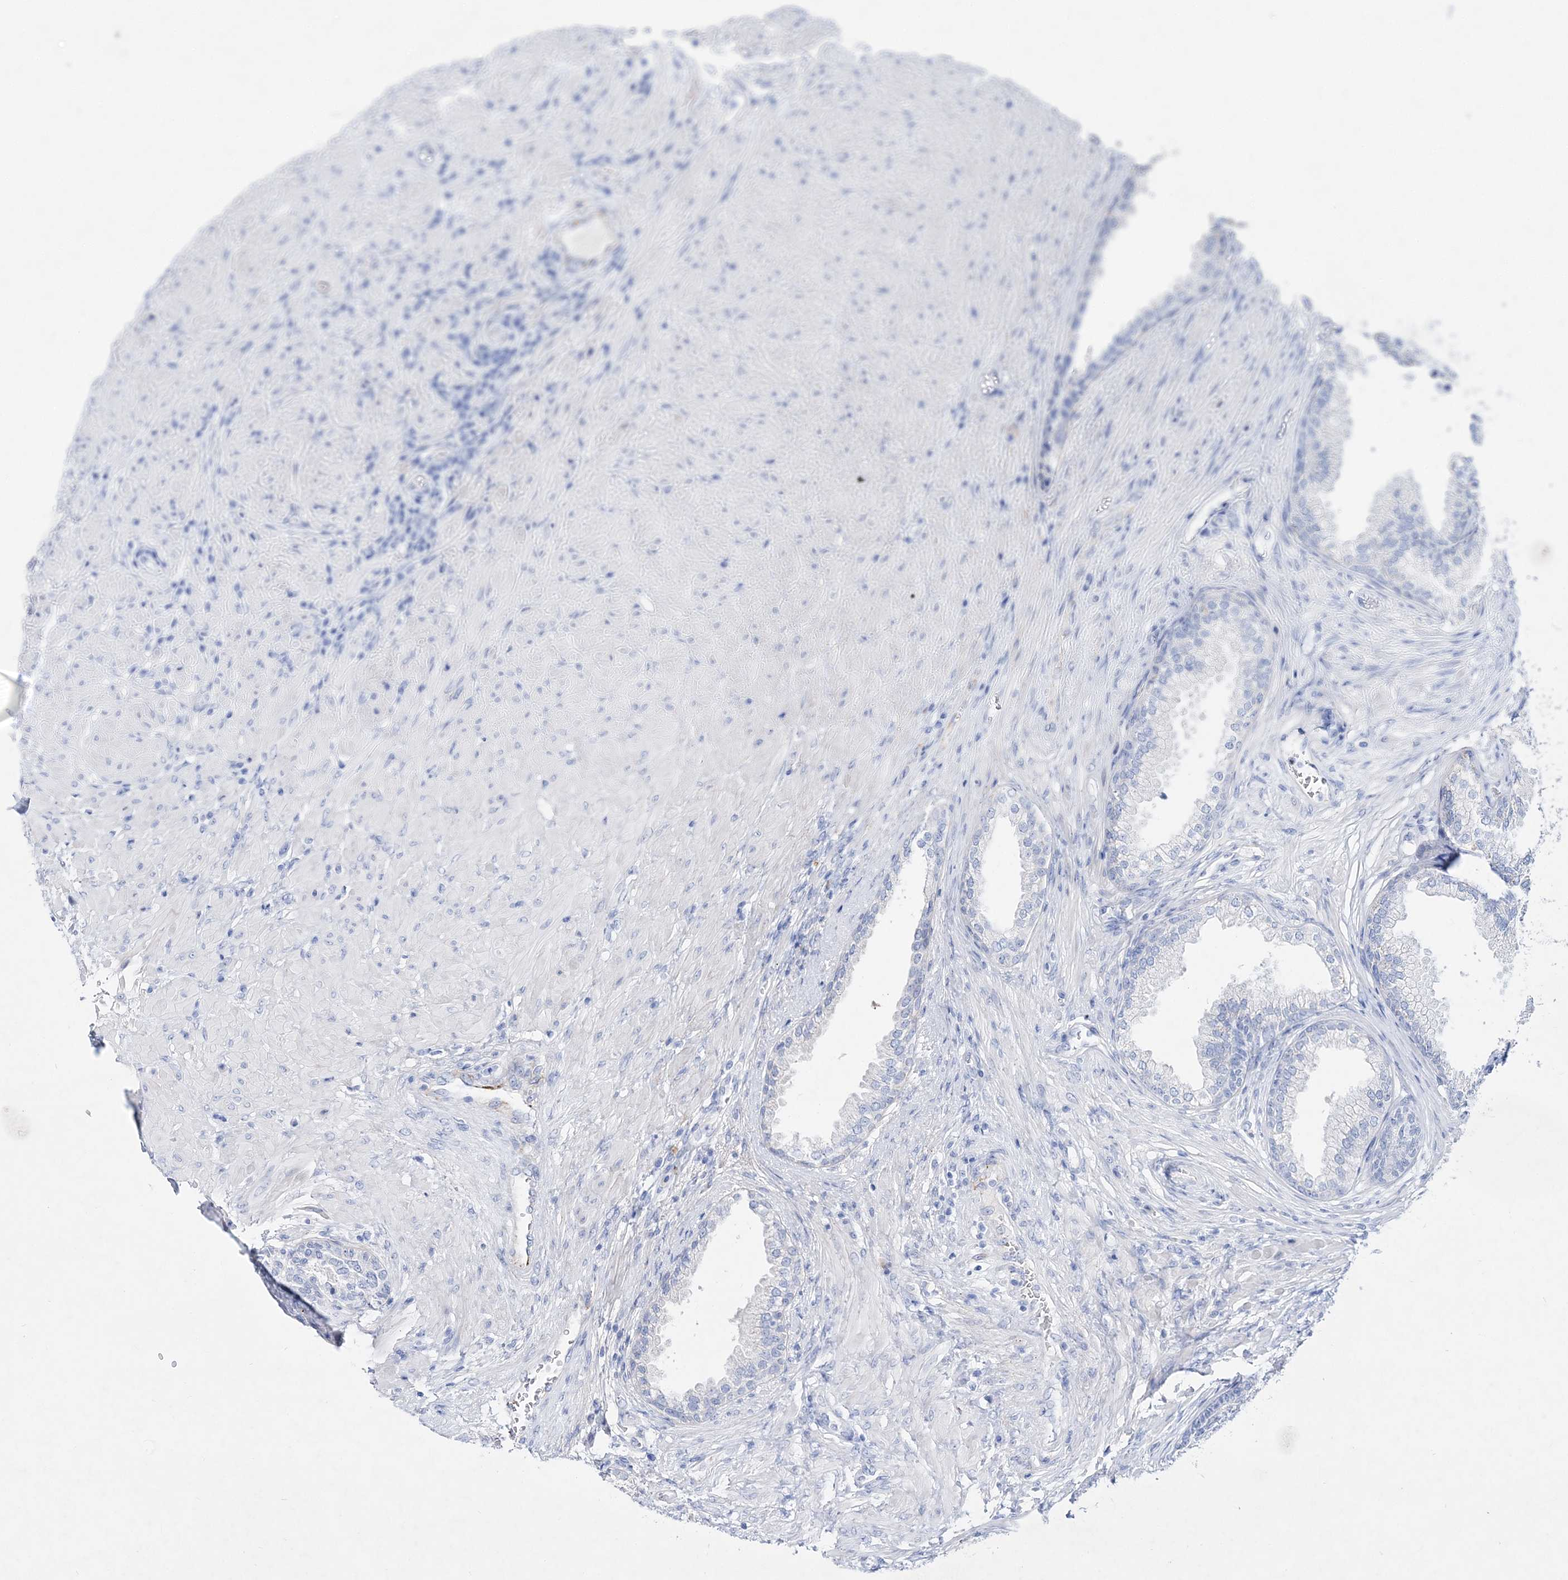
{"staining": {"intensity": "negative", "quantity": "none", "location": "none"}, "tissue": "prostate", "cell_type": "Glandular cells", "image_type": "normal", "snomed": [{"axis": "morphology", "description": "Normal tissue, NOS"}, {"axis": "topography", "description": "Prostate"}], "caption": "High power microscopy micrograph of an immunohistochemistry histopathology image of unremarkable prostate, revealing no significant staining in glandular cells.", "gene": "SPINK7", "patient": {"sex": "male", "age": 76}}